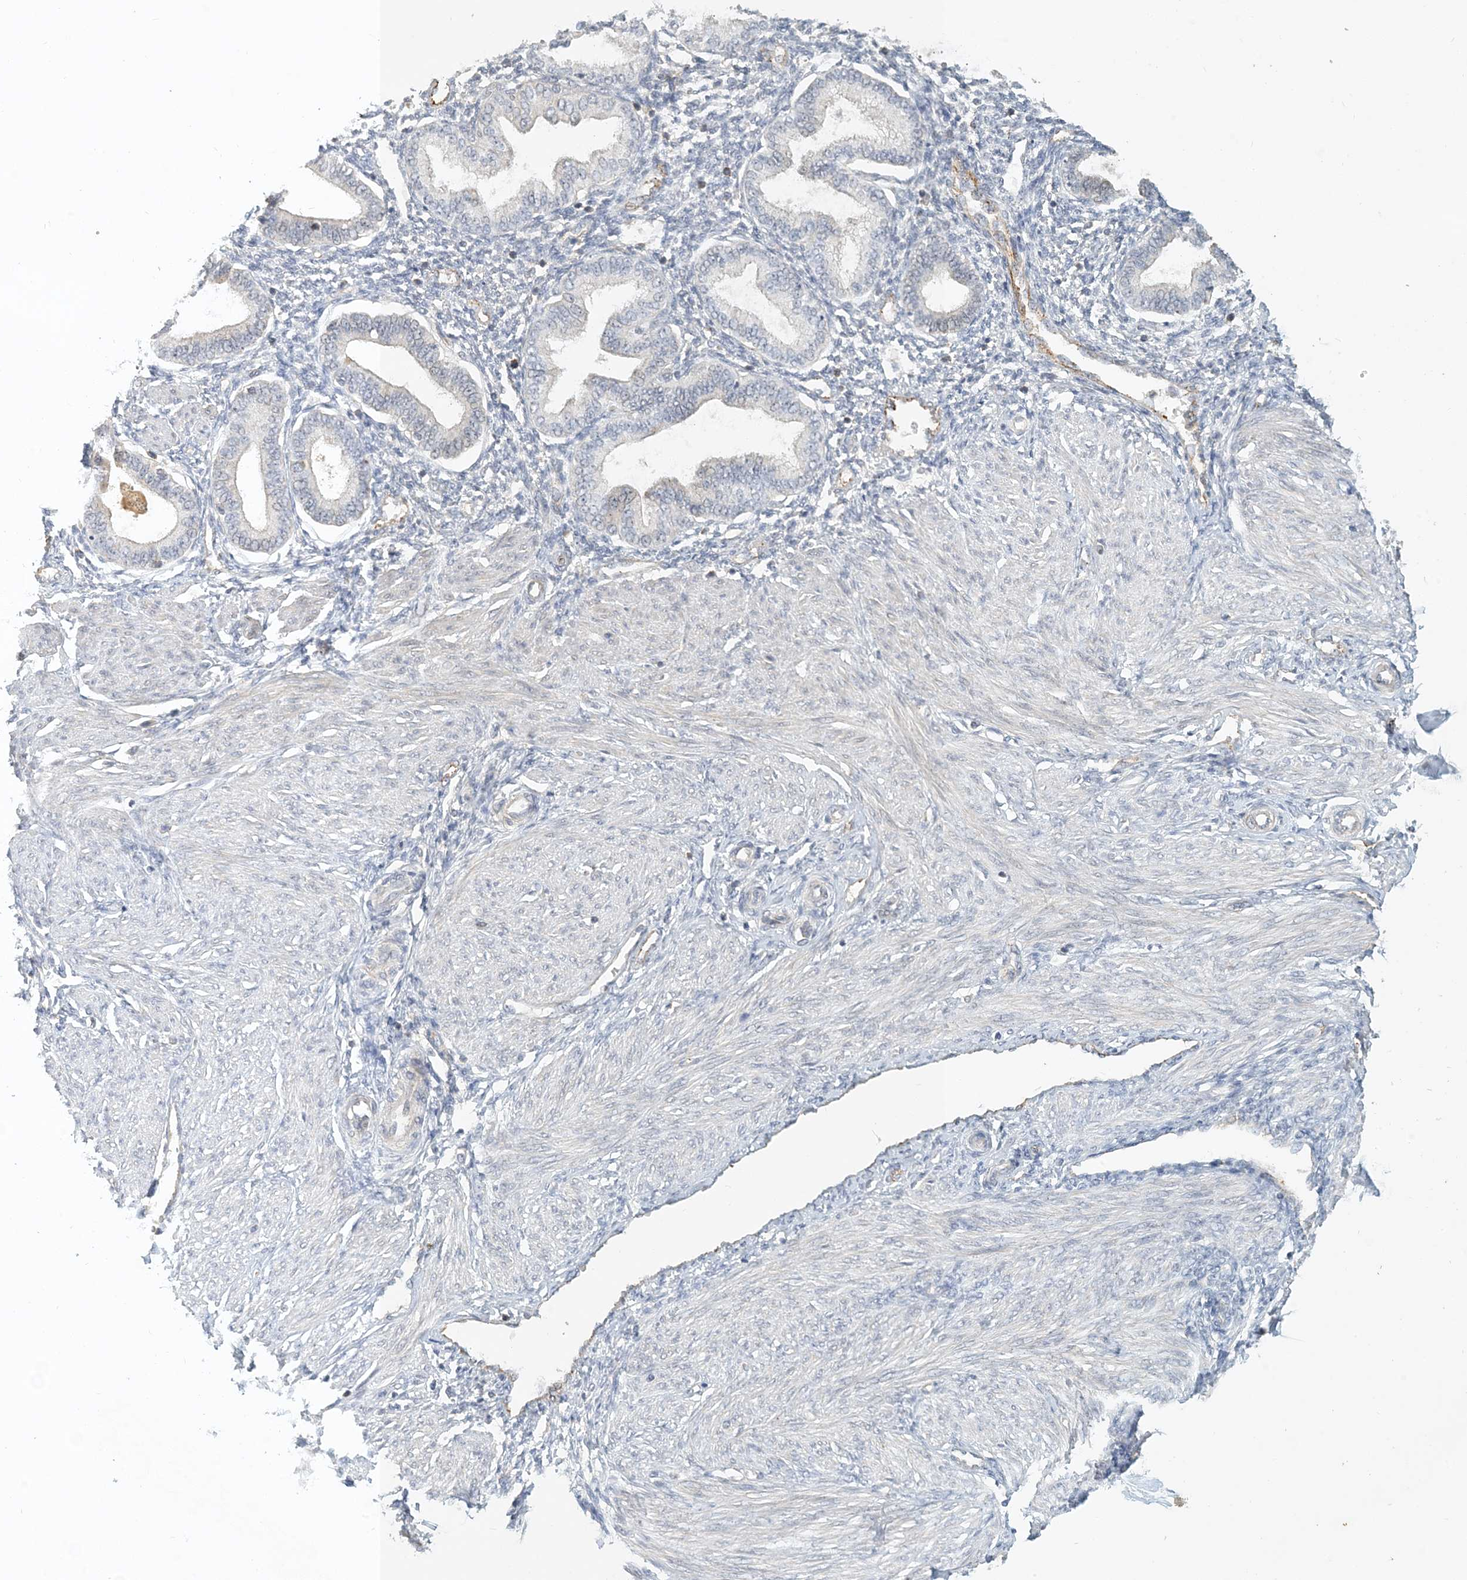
{"staining": {"intensity": "moderate", "quantity": "<25%", "location": "cytoplasmic/membranous"}, "tissue": "endometrium", "cell_type": "Cells in endometrial stroma", "image_type": "normal", "snomed": [{"axis": "morphology", "description": "Normal tissue, NOS"}, {"axis": "topography", "description": "Endometrium"}], "caption": "A histopathology image of endometrium stained for a protein shows moderate cytoplasmic/membranous brown staining in cells in endometrial stroma.", "gene": "ZBTB3", "patient": {"sex": "female", "age": 53}}